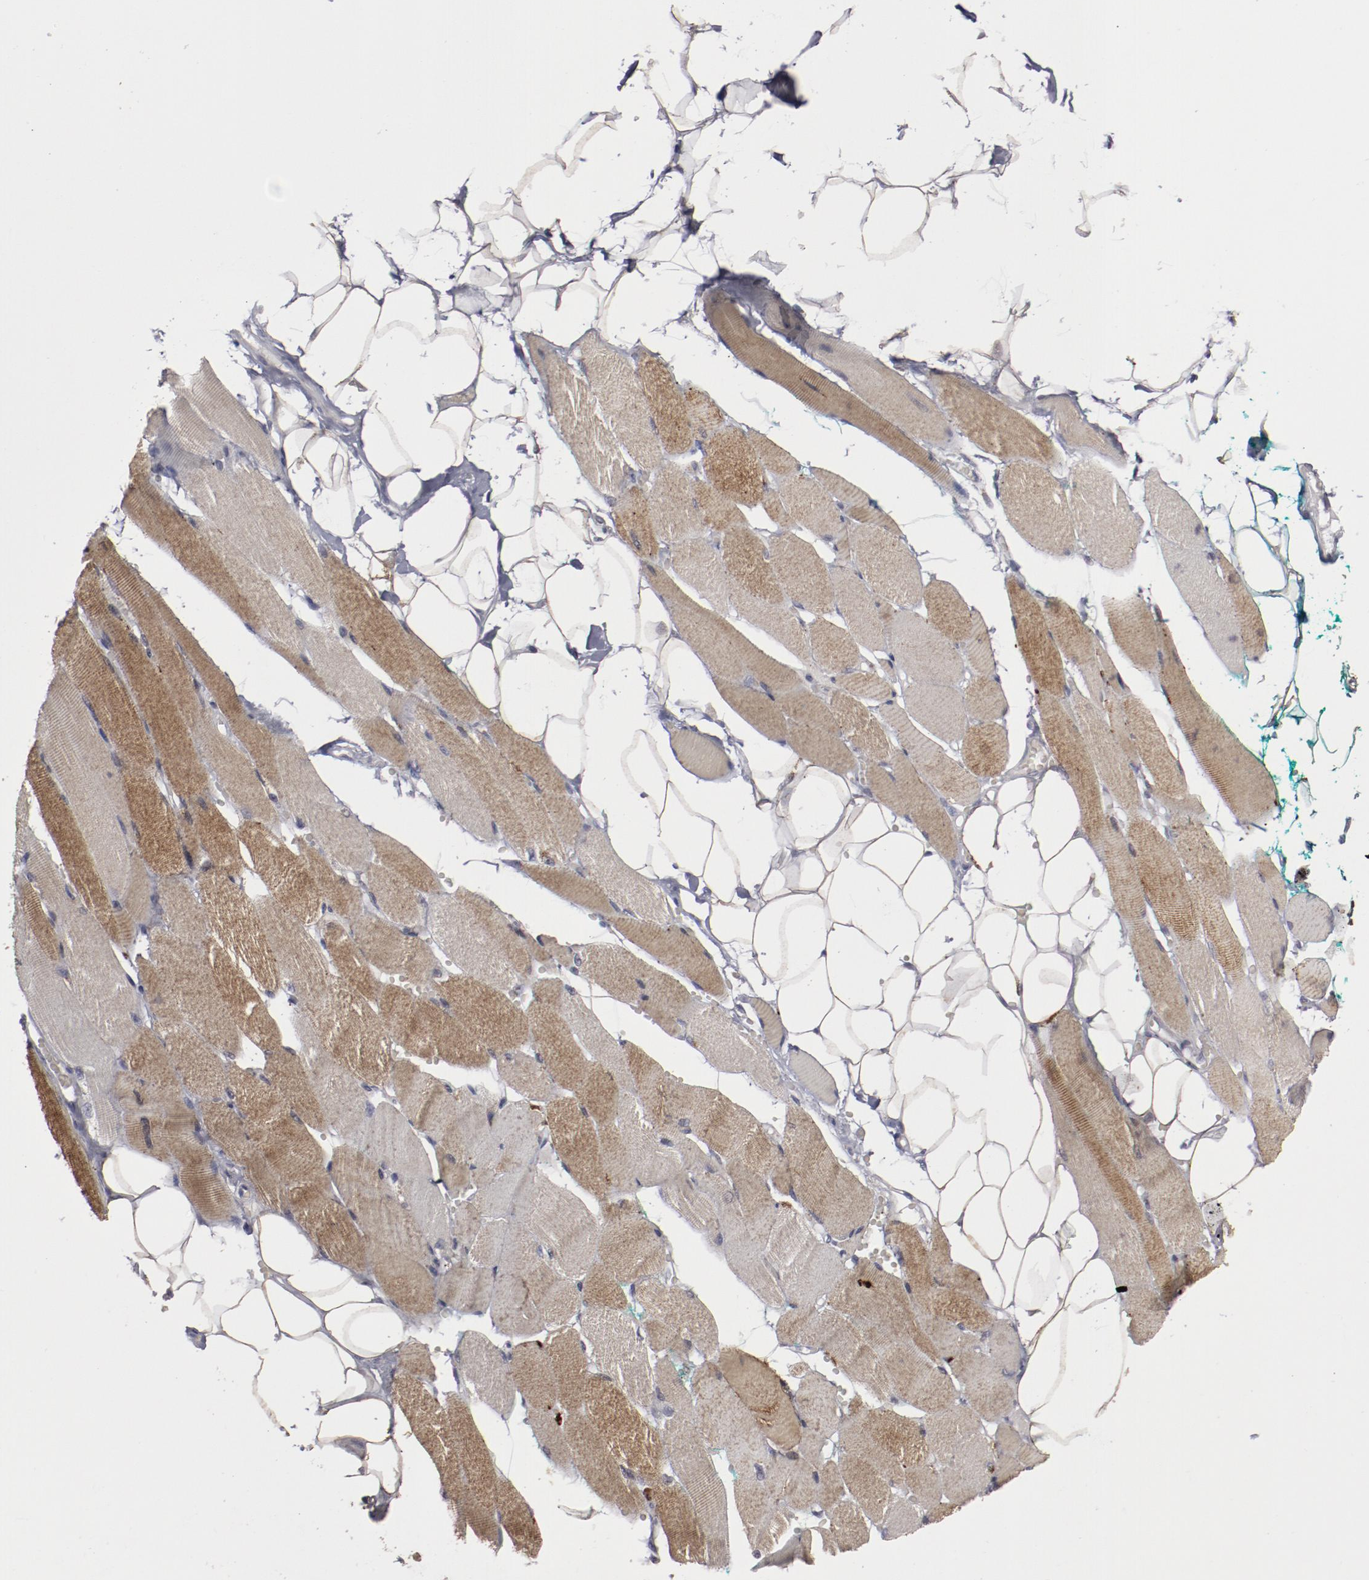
{"staining": {"intensity": "moderate", "quantity": "25%-75%", "location": "cytoplasmic/membranous"}, "tissue": "skeletal muscle", "cell_type": "Myocytes", "image_type": "normal", "snomed": [{"axis": "morphology", "description": "Normal tissue, NOS"}, {"axis": "topography", "description": "Skeletal muscle"}, {"axis": "topography", "description": "Peripheral nerve tissue"}], "caption": "Immunohistochemical staining of benign skeletal muscle reveals moderate cytoplasmic/membranous protein positivity in approximately 25%-75% of myocytes.", "gene": "MYOM2", "patient": {"sex": "female", "age": 84}}